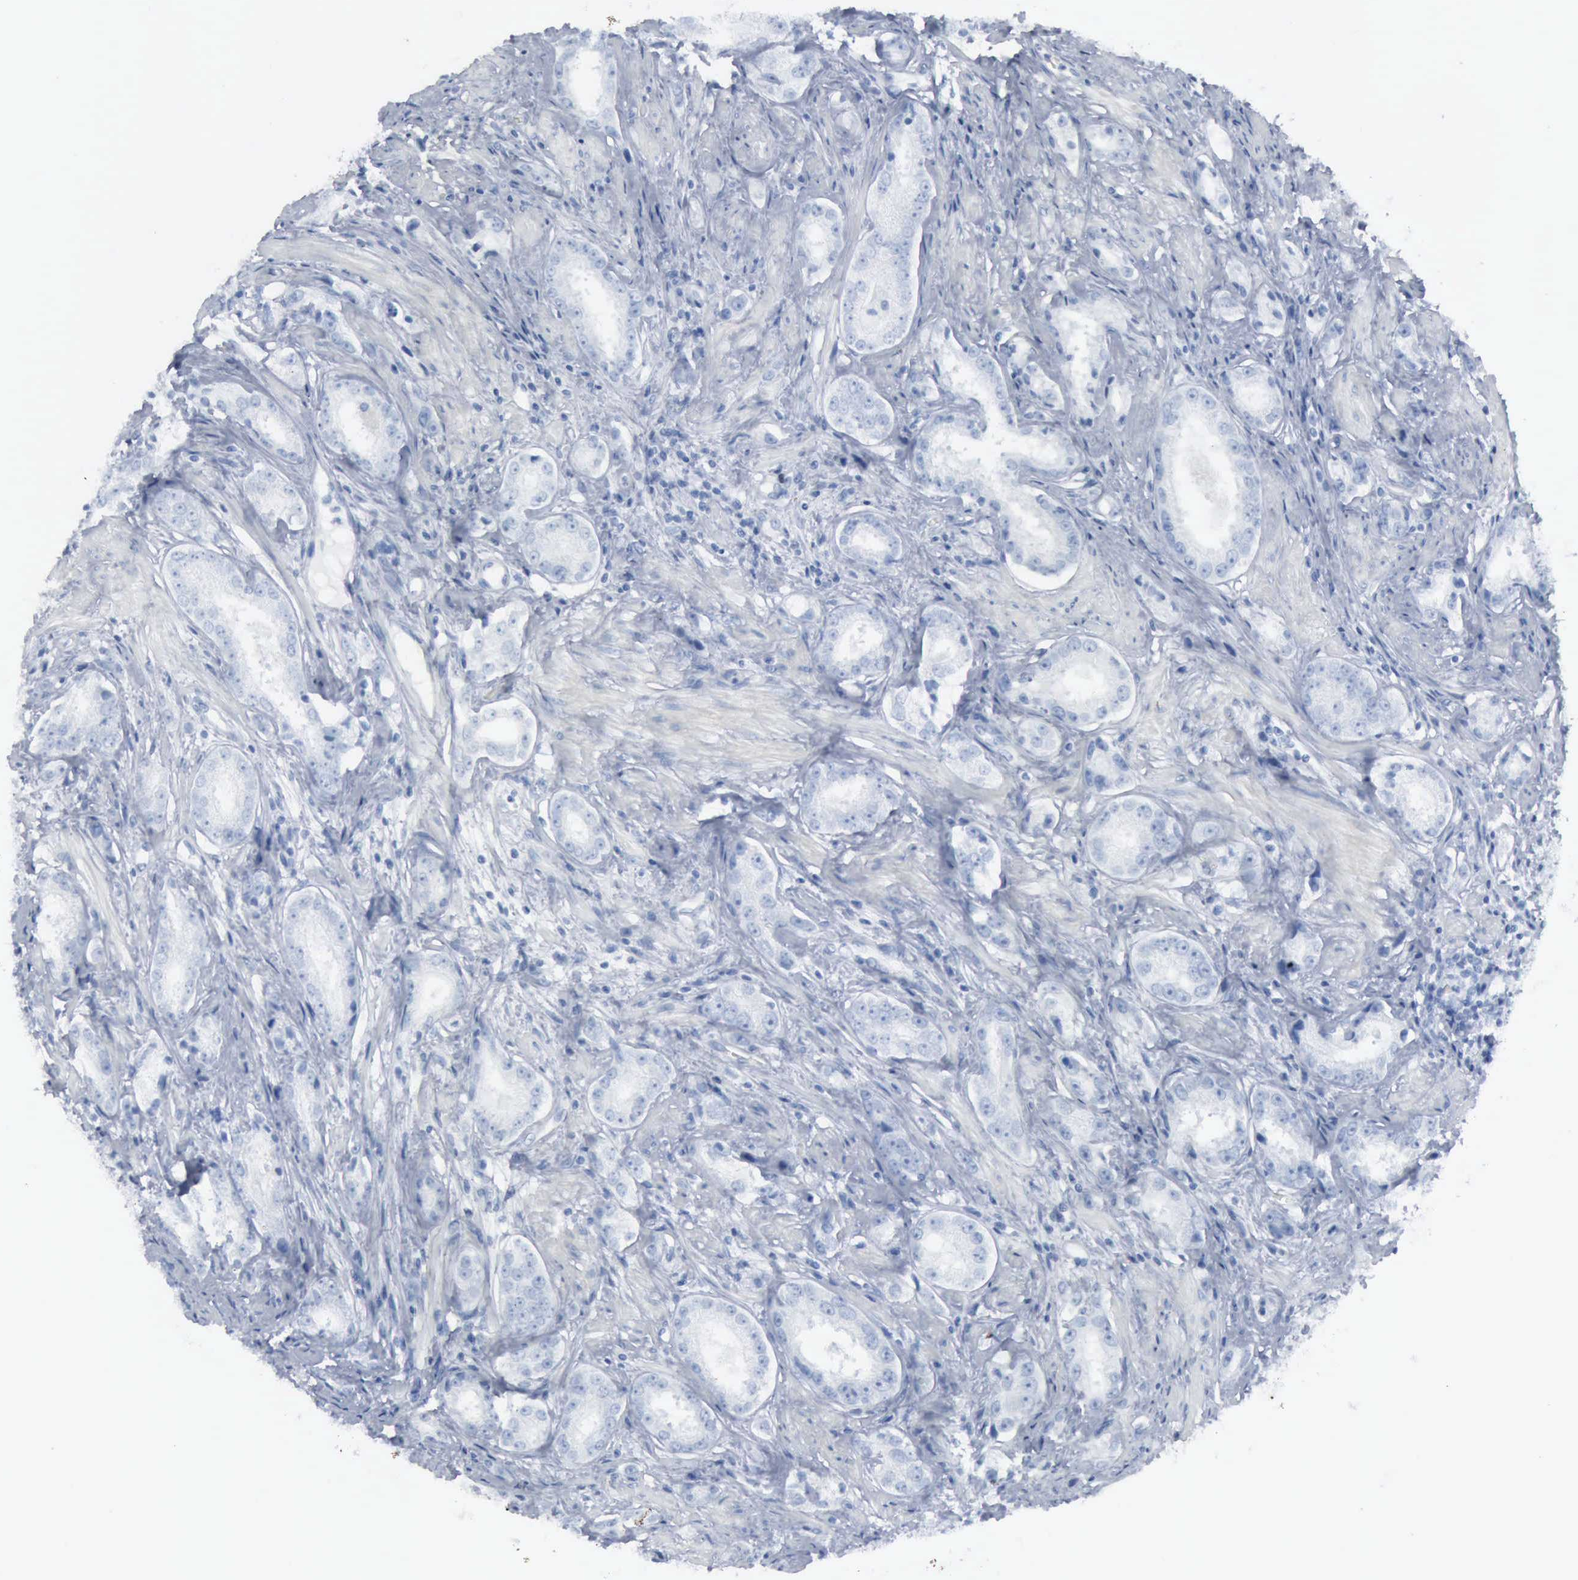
{"staining": {"intensity": "negative", "quantity": "none", "location": "none"}, "tissue": "prostate cancer", "cell_type": "Tumor cells", "image_type": "cancer", "snomed": [{"axis": "morphology", "description": "Adenocarcinoma, Medium grade"}, {"axis": "topography", "description": "Prostate"}], "caption": "Tumor cells are negative for brown protein staining in adenocarcinoma (medium-grade) (prostate).", "gene": "DMD", "patient": {"sex": "male", "age": 53}}